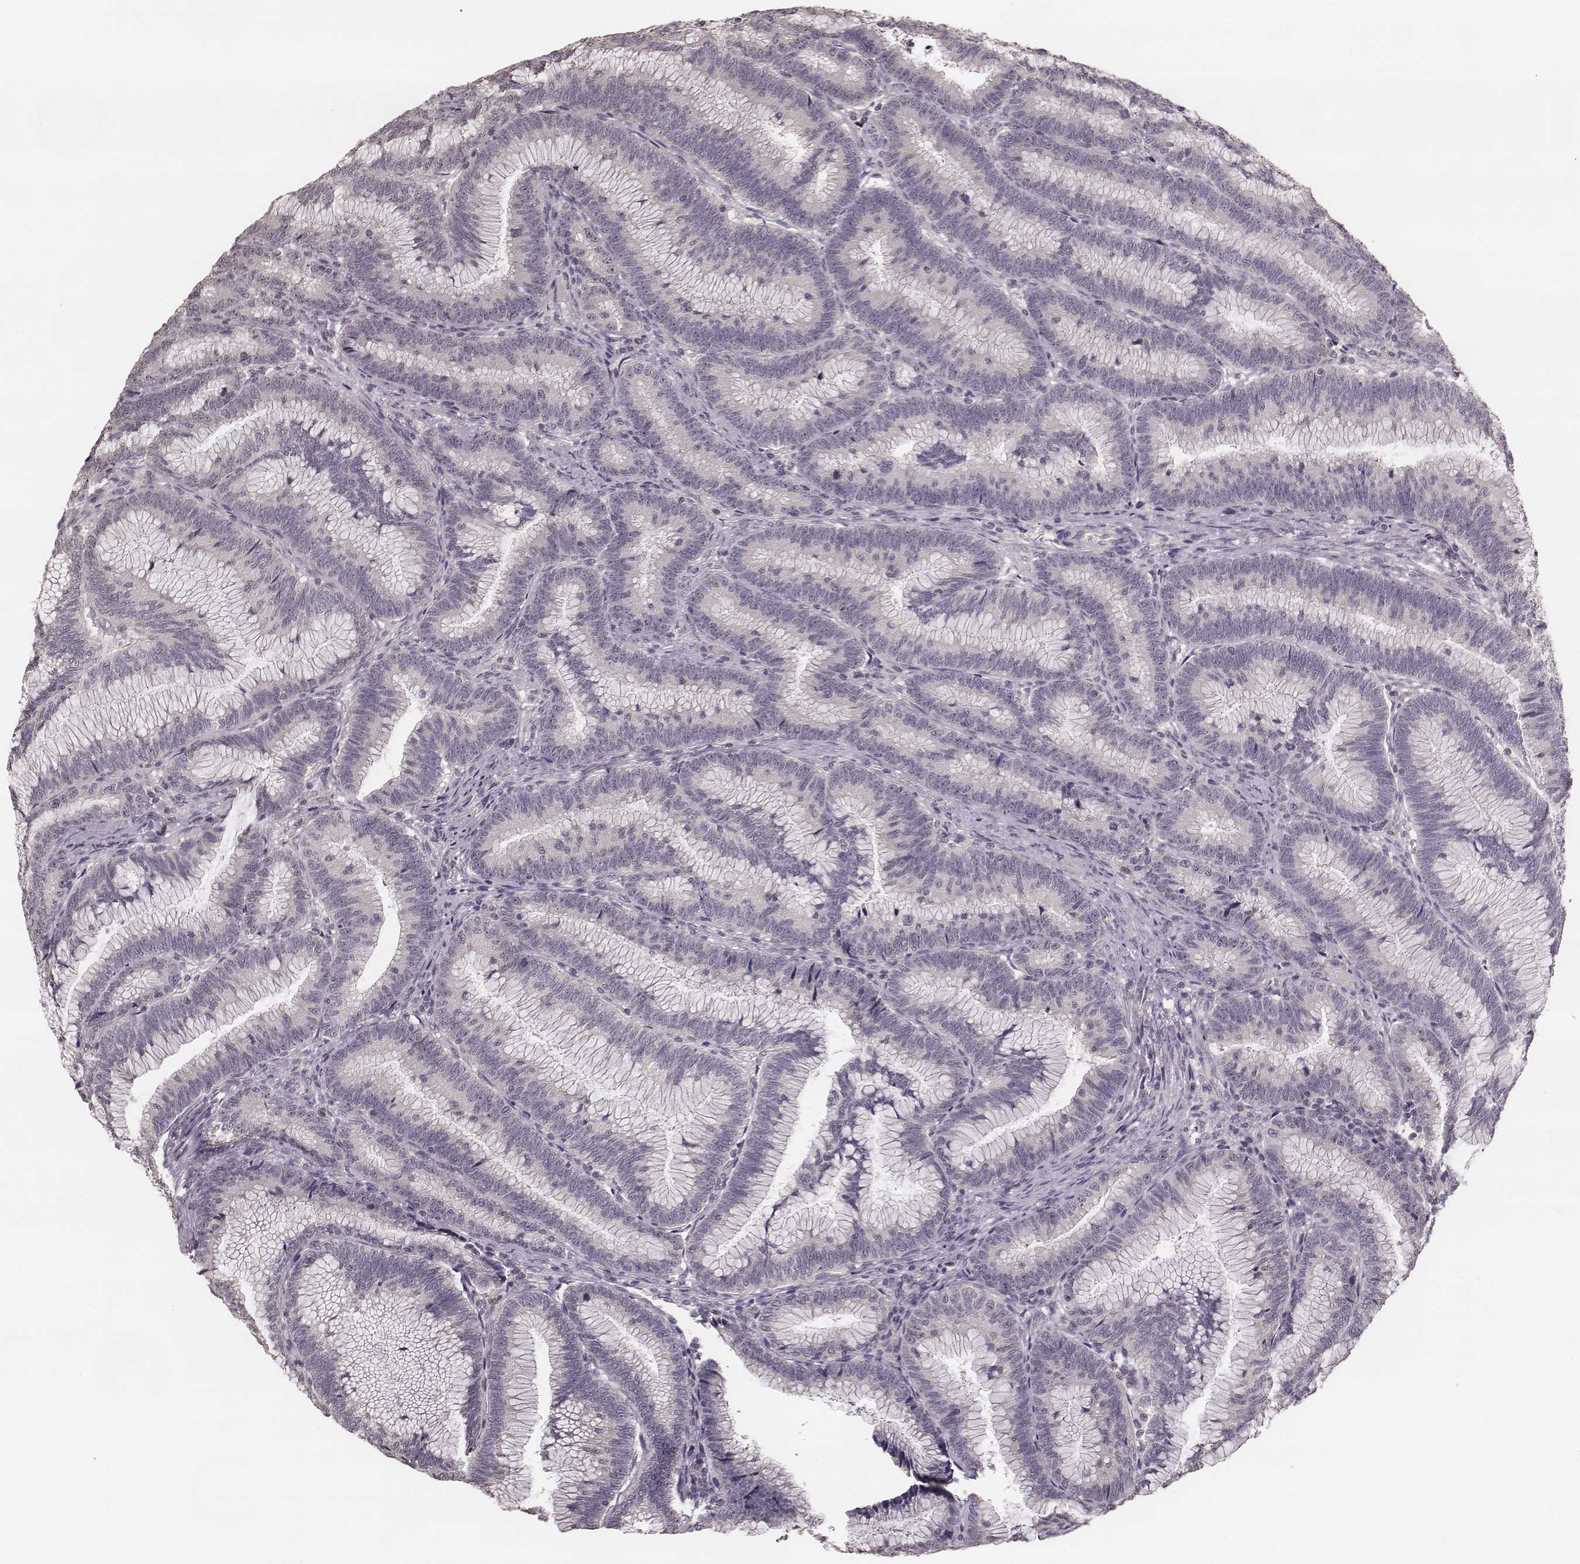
{"staining": {"intensity": "negative", "quantity": "none", "location": "none"}, "tissue": "colorectal cancer", "cell_type": "Tumor cells", "image_type": "cancer", "snomed": [{"axis": "morphology", "description": "Adenocarcinoma, NOS"}, {"axis": "topography", "description": "Colon"}], "caption": "This is an immunohistochemistry image of colorectal cancer (adenocarcinoma). There is no staining in tumor cells.", "gene": "LY6K", "patient": {"sex": "female", "age": 78}}